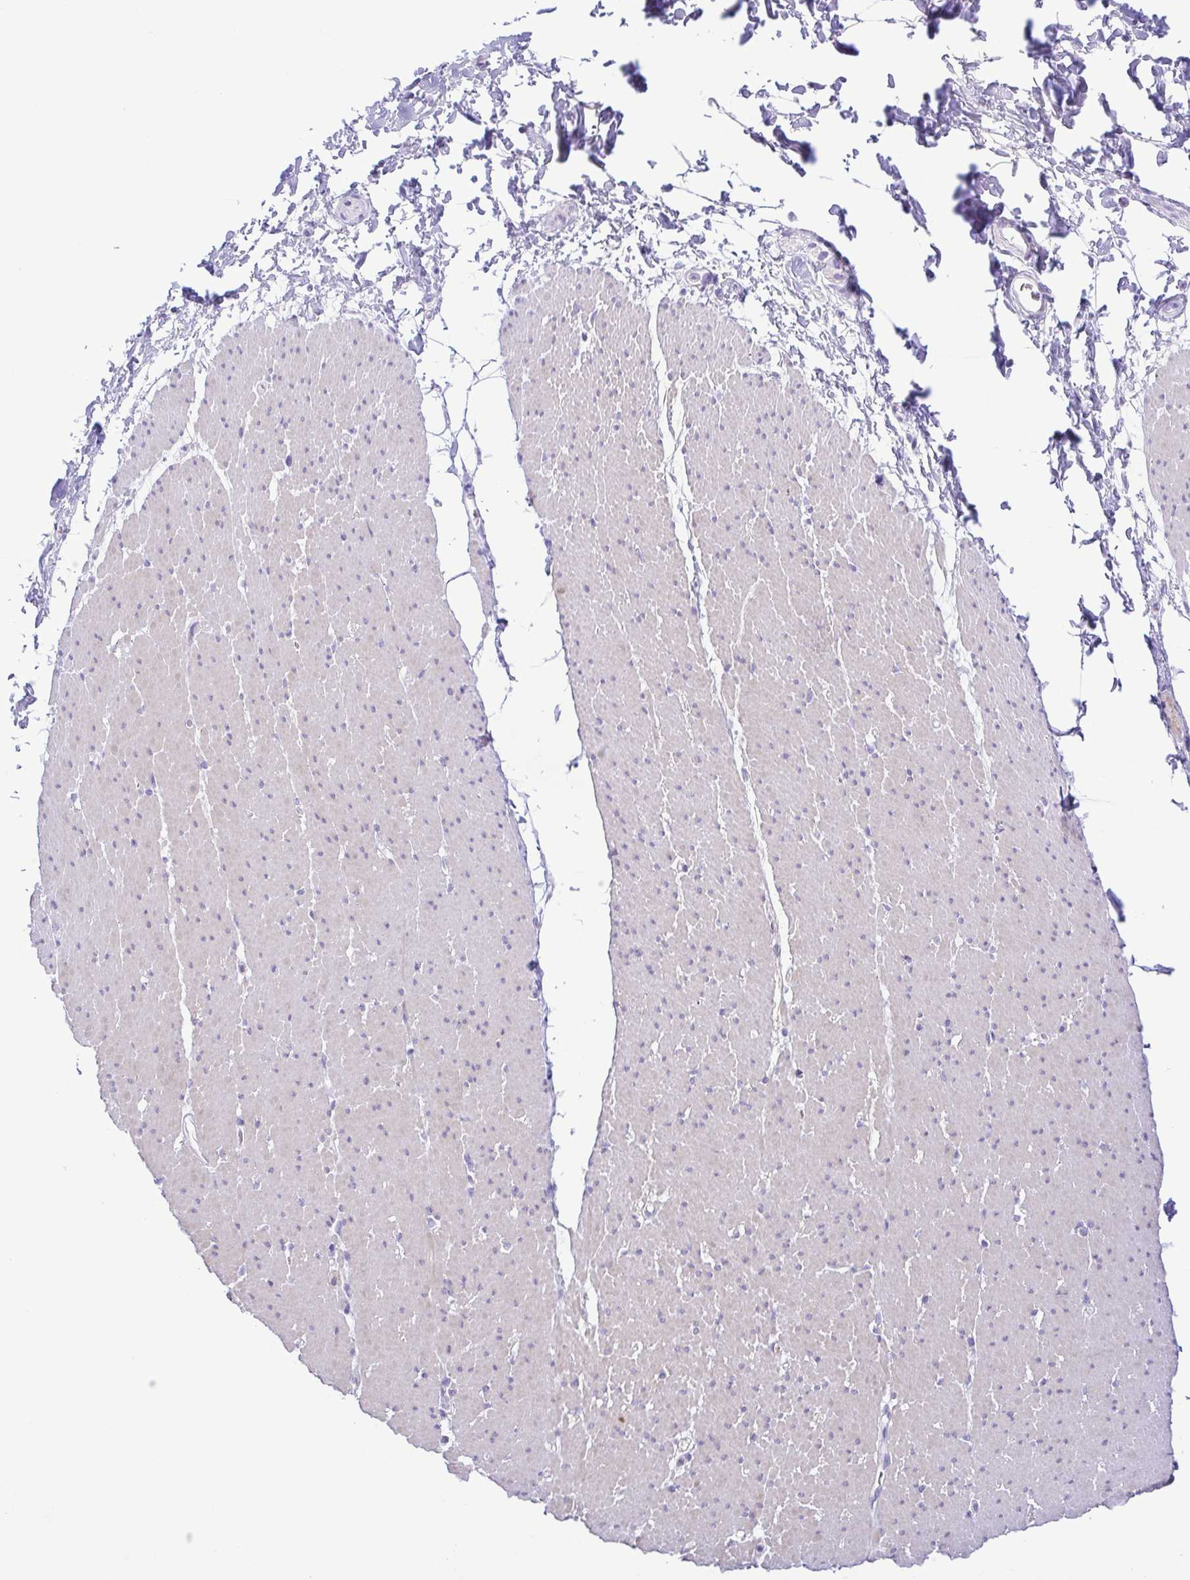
{"staining": {"intensity": "weak", "quantity": "<25%", "location": "cytoplasmic/membranous"}, "tissue": "smooth muscle", "cell_type": "Smooth muscle cells", "image_type": "normal", "snomed": [{"axis": "morphology", "description": "Normal tissue, NOS"}, {"axis": "topography", "description": "Smooth muscle"}, {"axis": "topography", "description": "Rectum"}], "caption": "Immunohistochemistry (IHC) of unremarkable smooth muscle demonstrates no expression in smooth muscle cells. (Brightfield microscopy of DAB immunohistochemistry at high magnification).", "gene": "GPR182", "patient": {"sex": "male", "age": 53}}